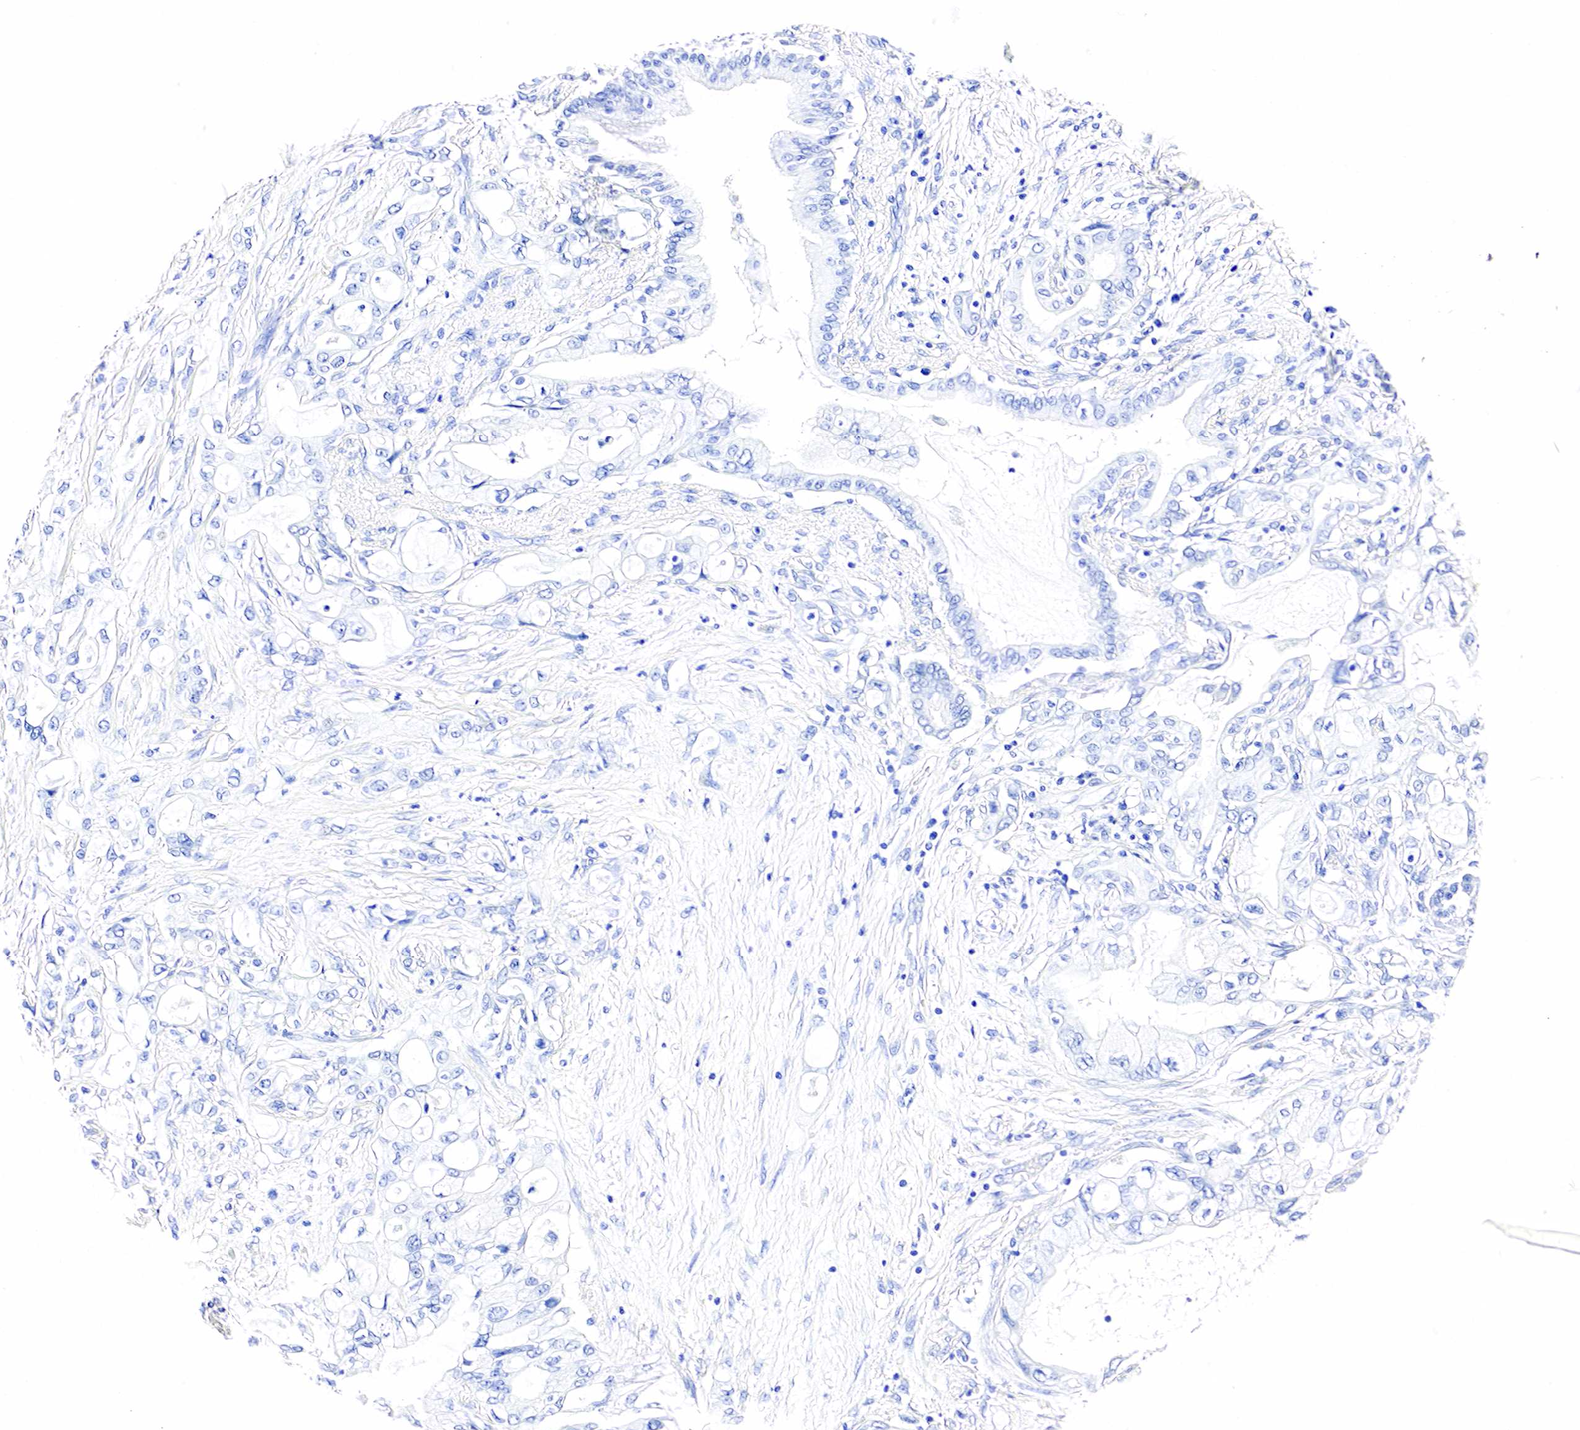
{"staining": {"intensity": "negative", "quantity": "none", "location": "none"}, "tissue": "pancreatic cancer", "cell_type": "Tumor cells", "image_type": "cancer", "snomed": [{"axis": "morphology", "description": "Adenocarcinoma, NOS"}, {"axis": "topography", "description": "Pancreas"}], "caption": "Micrograph shows no protein expression in tumor cells of pancreatic cancer (adenocarcinoma) tissue.", "gene": "ACP3", "patient": {"sex": "female", "age": 70}}